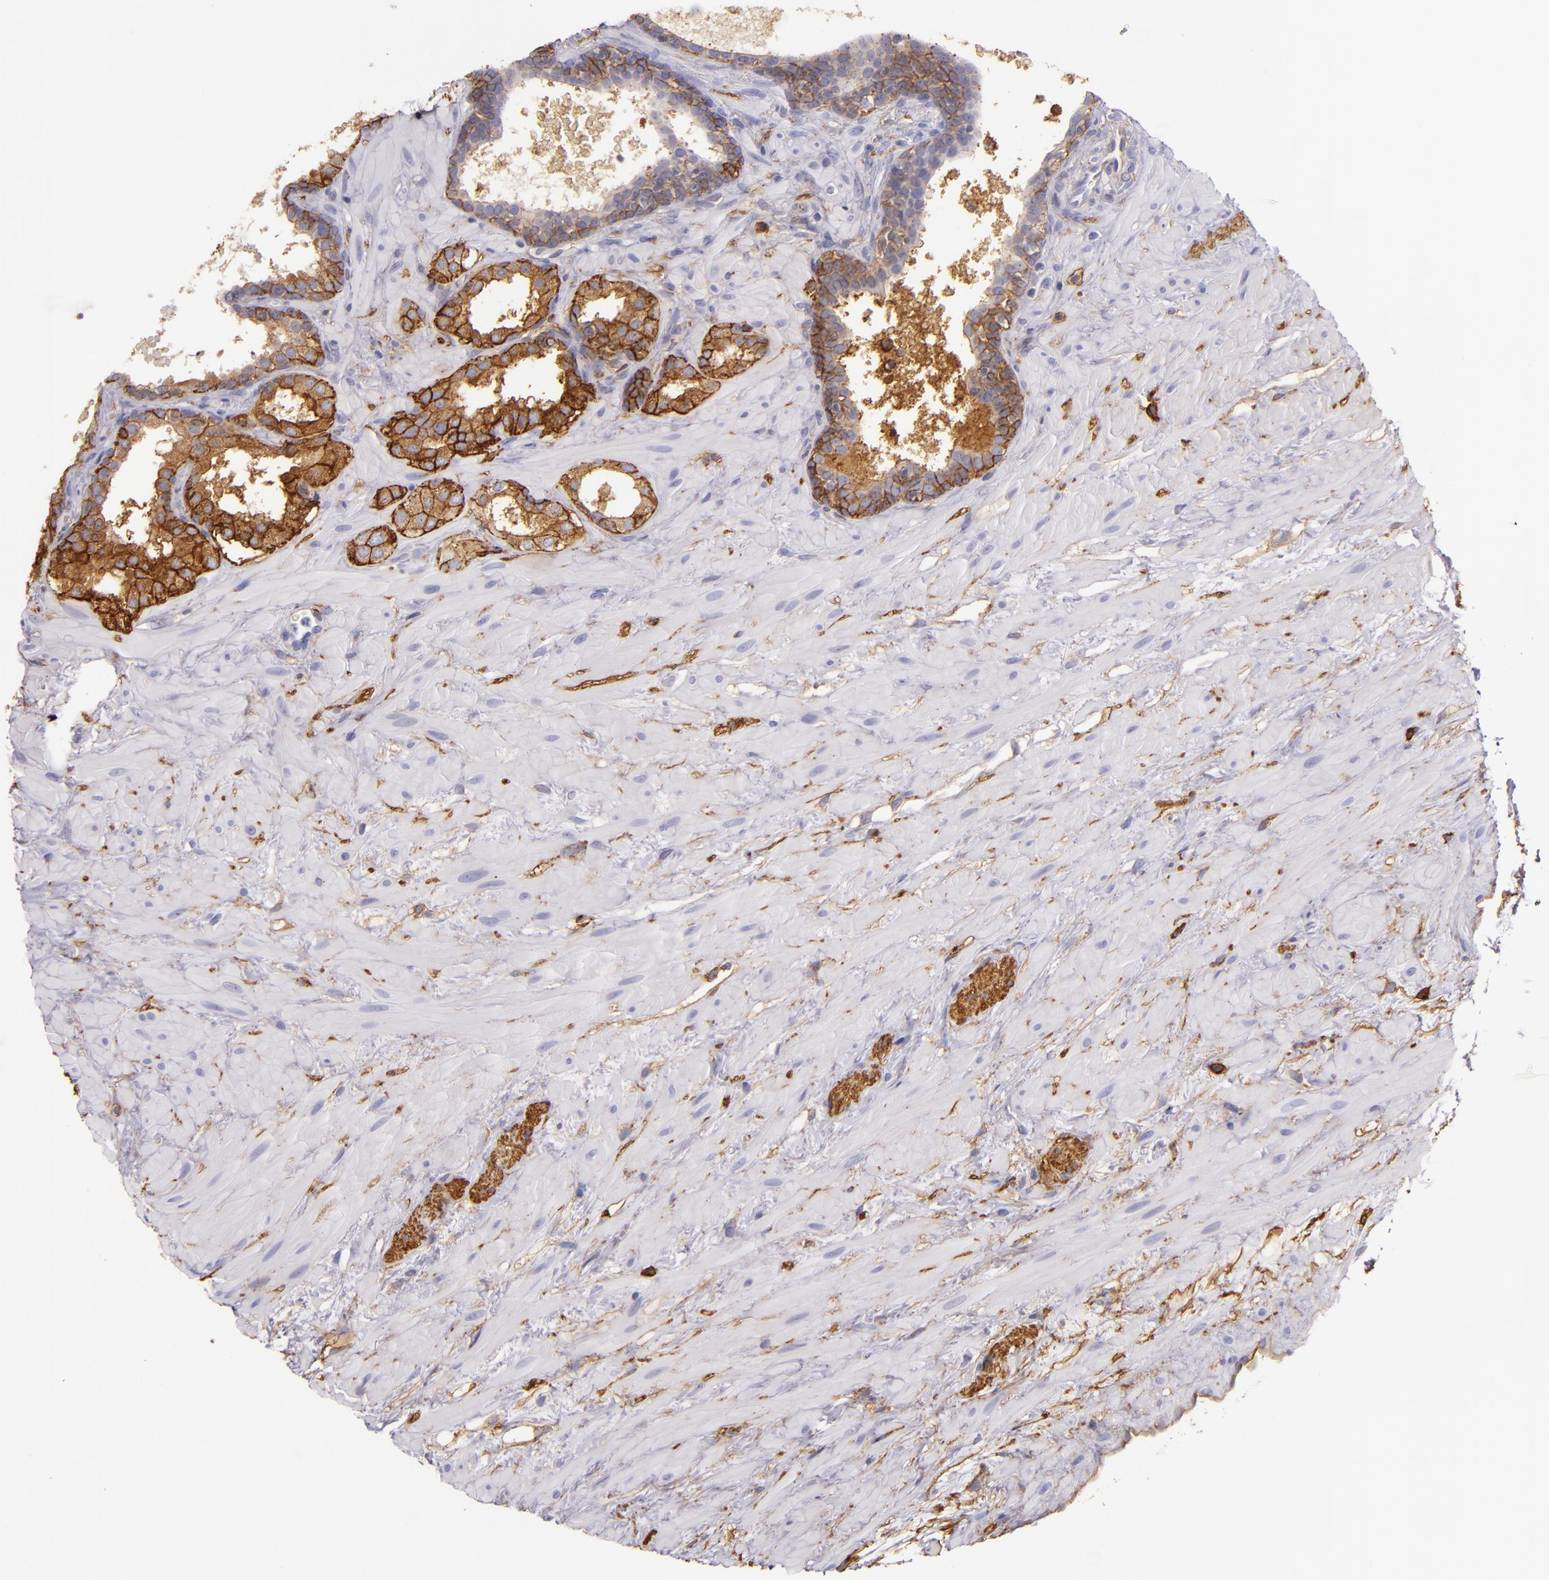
{"staining": {"intensity": "strong", "quantity": ">75%", "location": "cytoplasmic/membranous"}, "tissue": "prostate cancer", "cell_type": "Tumor cells", "image_type": "cancer", "snomed": [{"axis": "morphology", "description": "Adenocarcinoma, Low grade"}, {"axis": "topography", "description": "Prostate"}], "caption": "Immunohistochemical staining of prostate adenocarcinoma (low-grade) demonstrates strong cytoplasmic/membranous protein expression in approximately >75% of tumor cells. (IHC, brightfield microscopy, high magnification).", "gene": "CD9", "patient": {"sex": "male", "age": 57}}